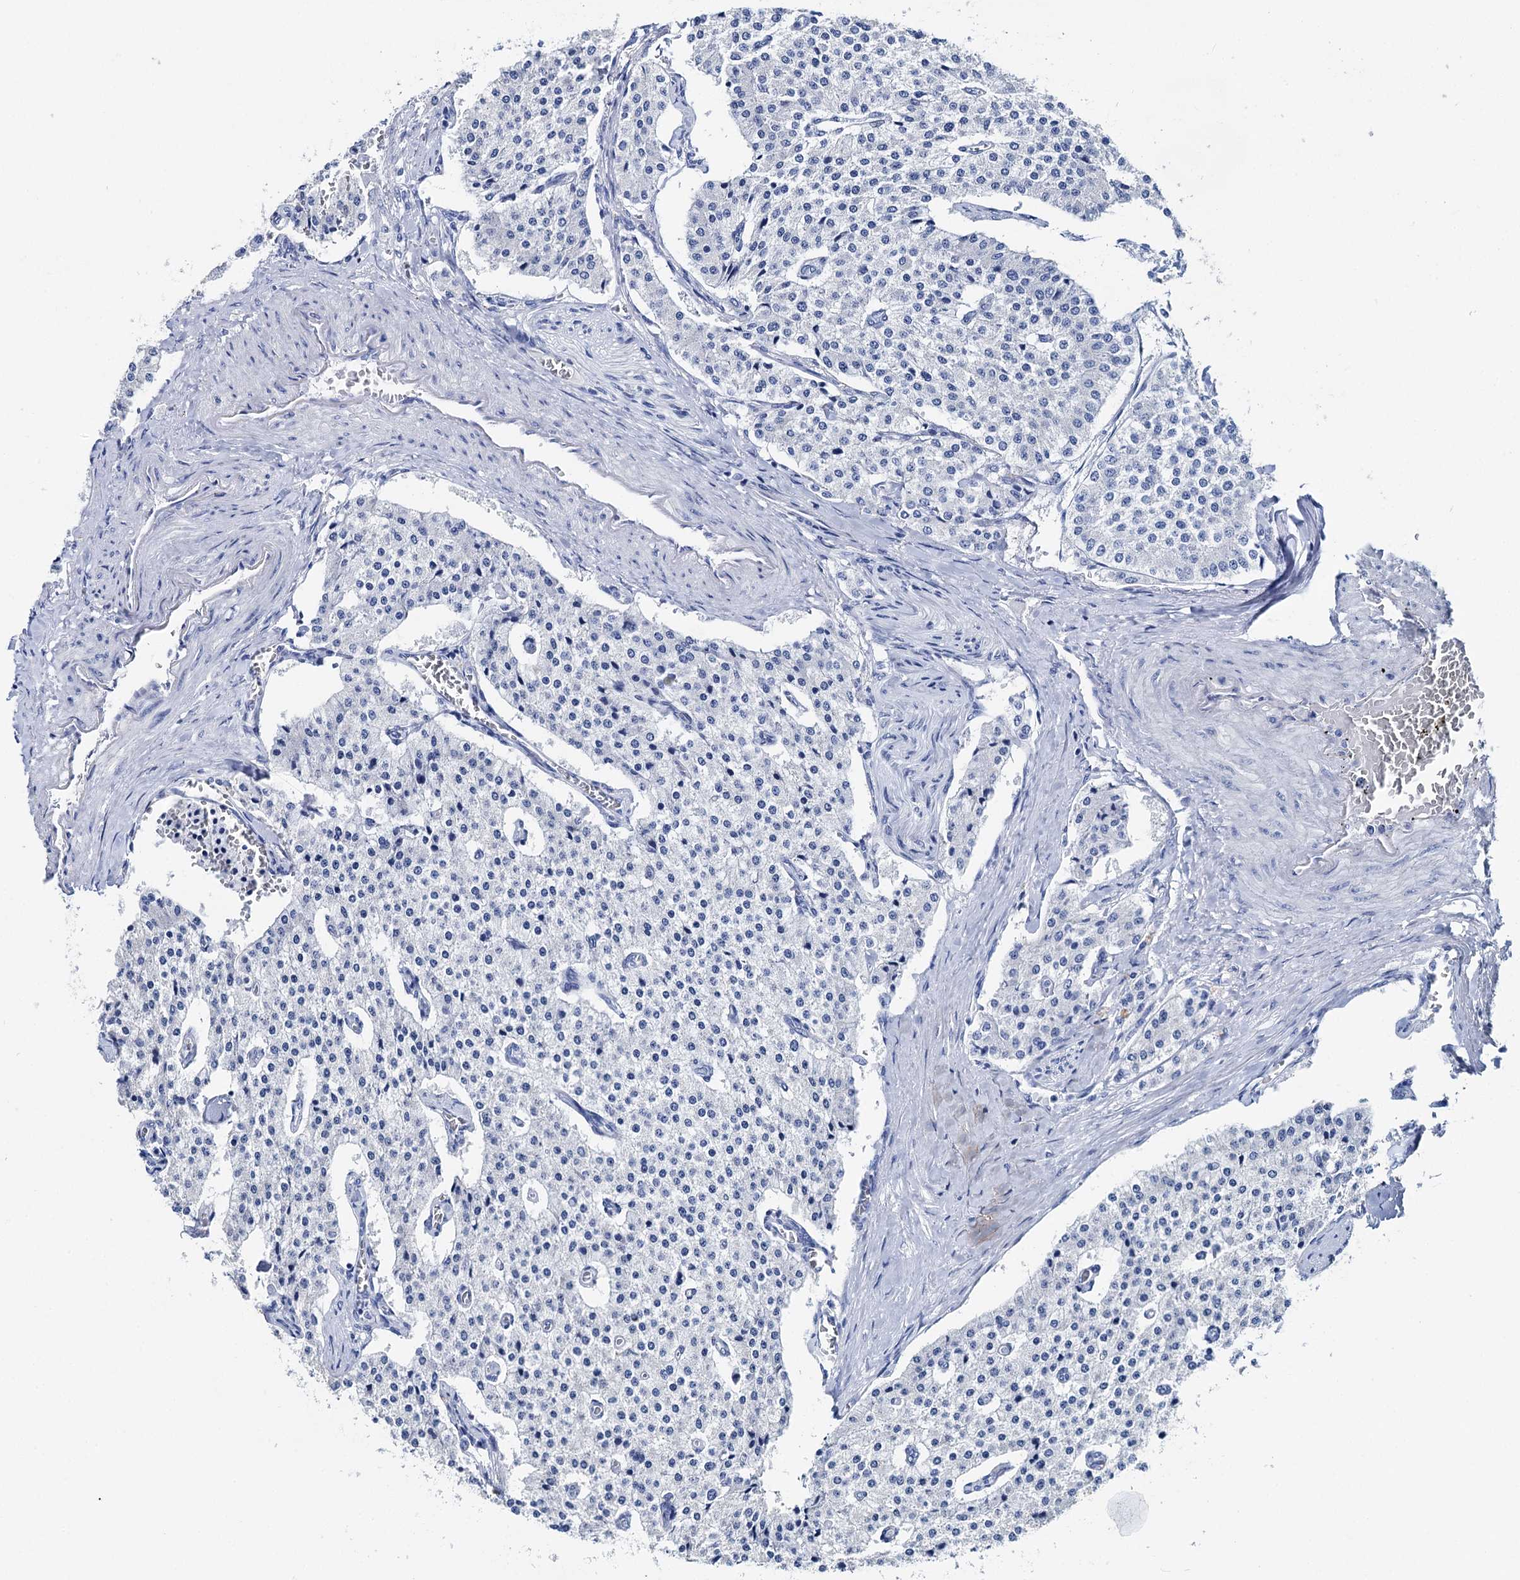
{"staining": {"intensity": "negative", "quantity": "none", "location": "none"}, "tissue": "carcinoid", "cell_type": "Tumor cells", "image_type": "cancer", "snomed": [{"axis": "morphology", "description": "Carcinoid, malignant, NOS"}, {"axis": "topography", "description": "Colon"}], "caption": "This is an IHC histopathology image of carcinoid (malignant). There is no staining in tumor cells.", "gene": "BRINP1", "patient": {"sex": "female", "age": 52}}